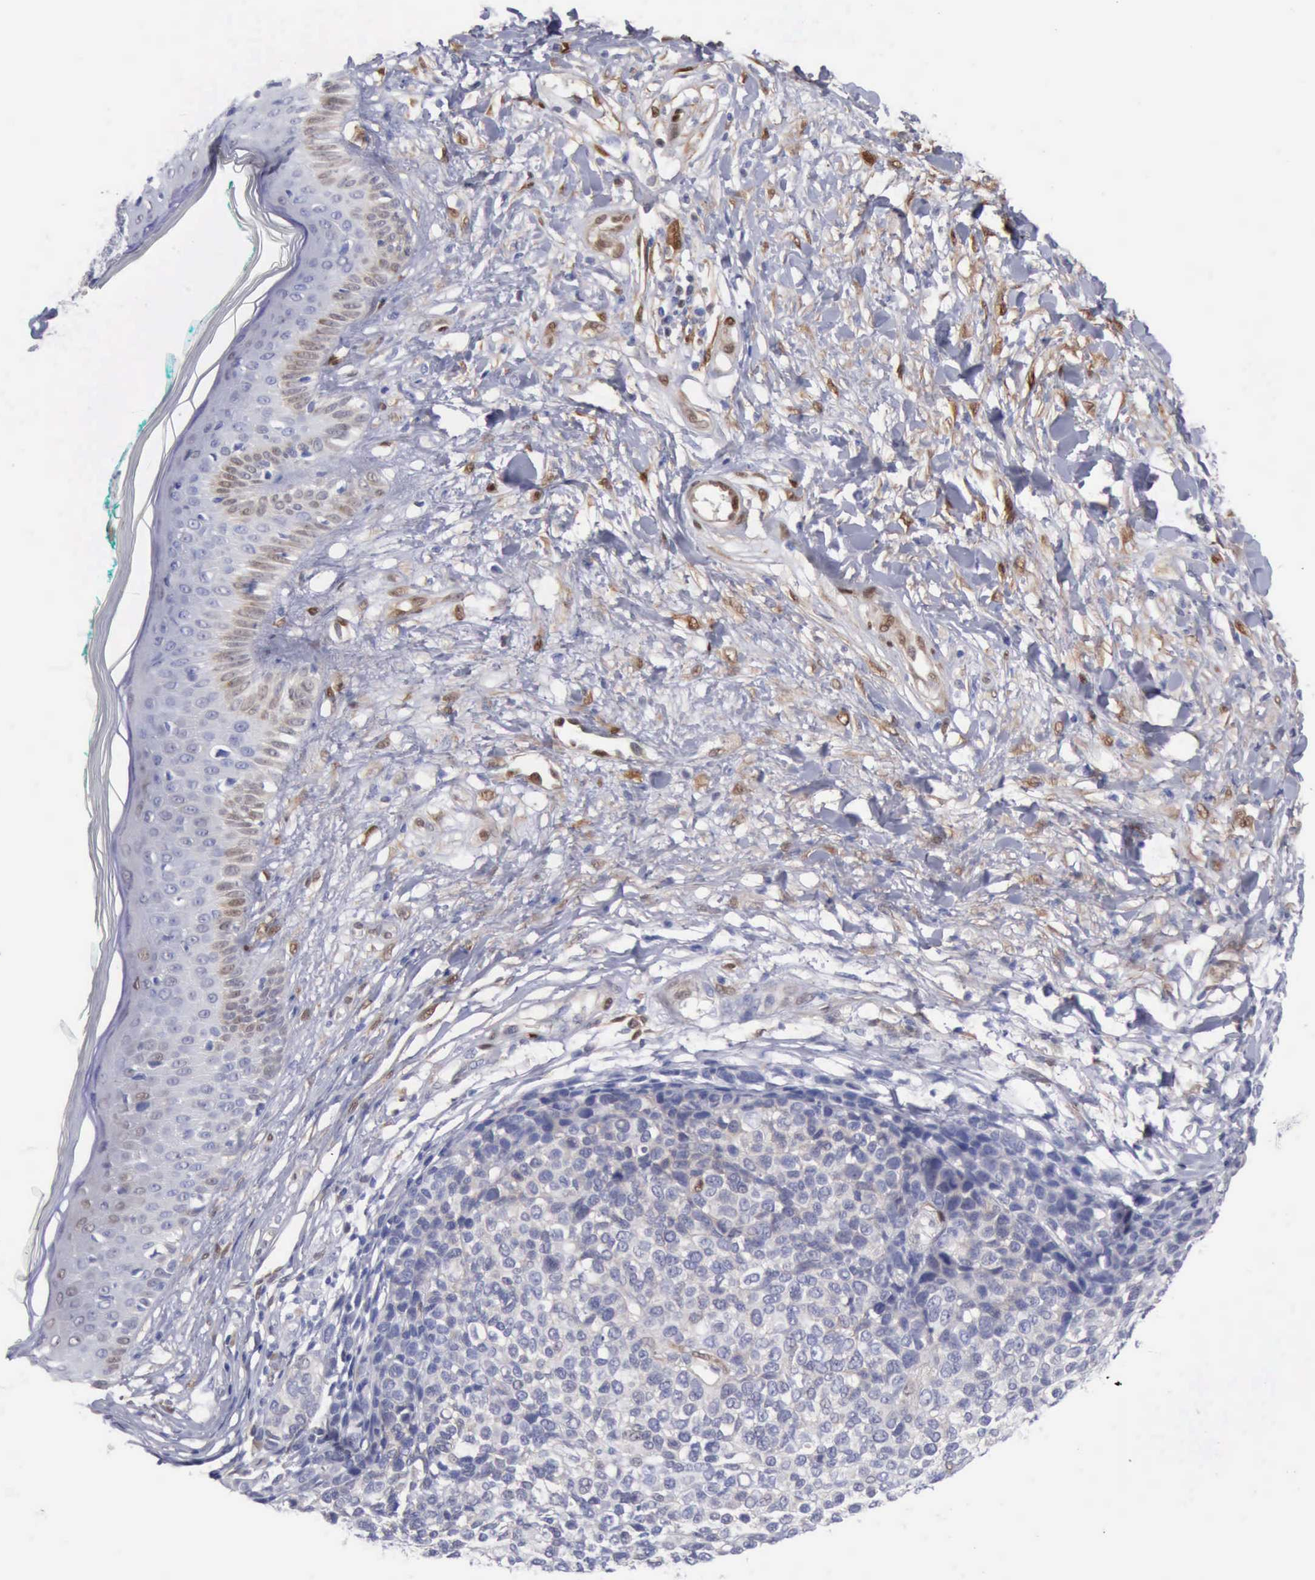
{"staining": {"intensity": "negative", "quantity": "none", "location": "none"}, "tissue": "melanoma", "cell_type": "Tumor cells", "image_type": "cancer", "snomed": [{"axis": "morphology", "description": "Malignant melanoma, NOS"}, {"axis": "topography", "description": "Skin"}], "caption": "Melanoma was stained to show a protein in brown. There is no significant positivity in tumor cells.", "gene": "FHL1", "patient": {"sex": "female", "age": 85}}